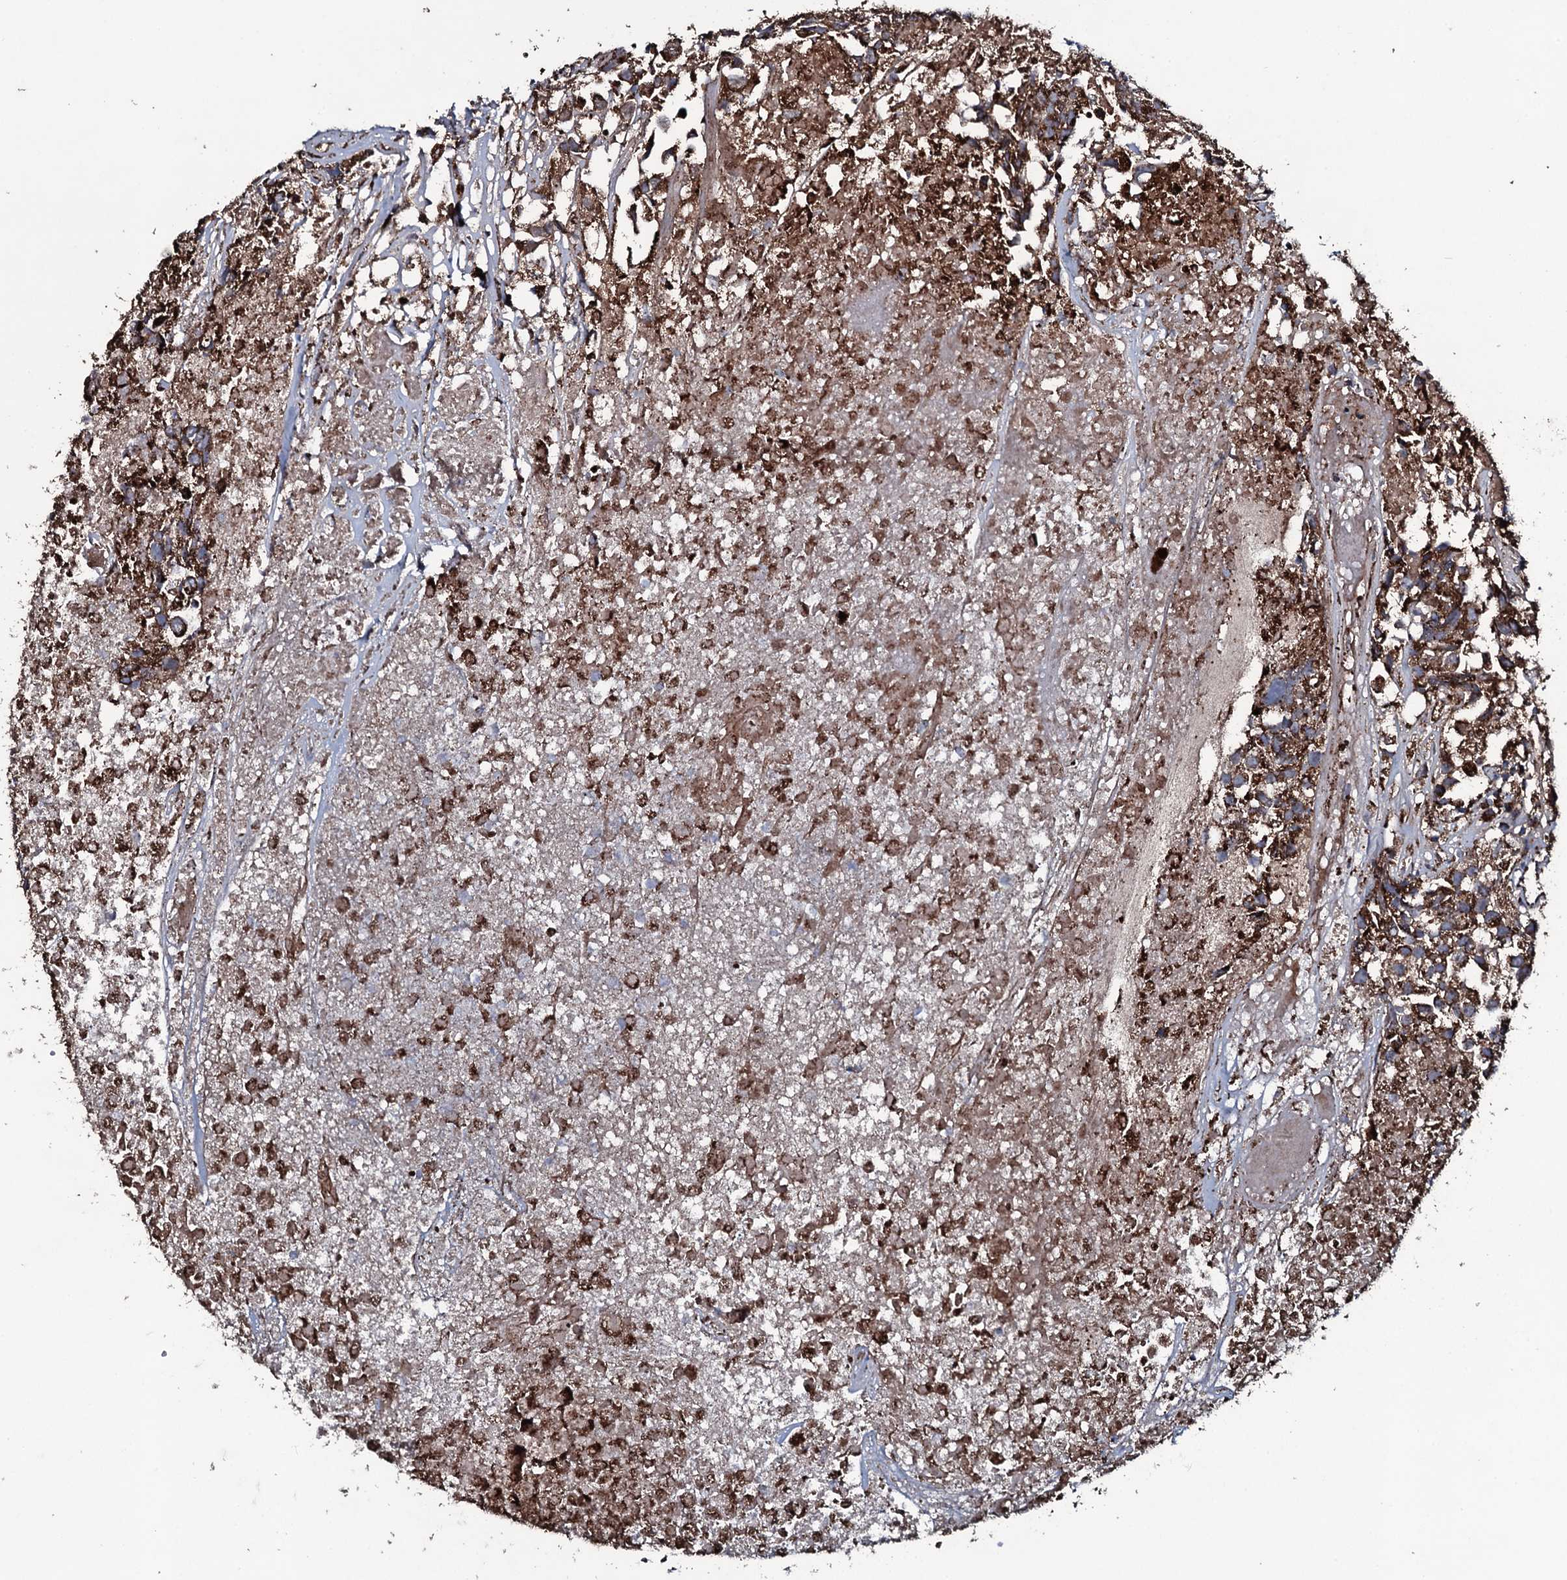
{"staining": {"intensity": "strong", "quantity": ">75%", "location": "cytoplasmic/membranous"}, "tissue": "urothelial cancer", "cell_type": "Tumor cells", "image_type": "cancer", "snomed": [{"axis": "morphology", "description": "Urothelial carcinoma, High grade"}, {"axis": "topography", "description": "Urinary bladder"}], "caption": "Immunohistochemical staining of urothelial cancer shows high levels of strong cytoplasmic/membranous protein staining in approximately >75% of tumor cells. (Brightfield microscopy of DAB IHC at high magnification).", "gene": "DYNC2I2", "patient": {"sex": "female", "age": 75}}